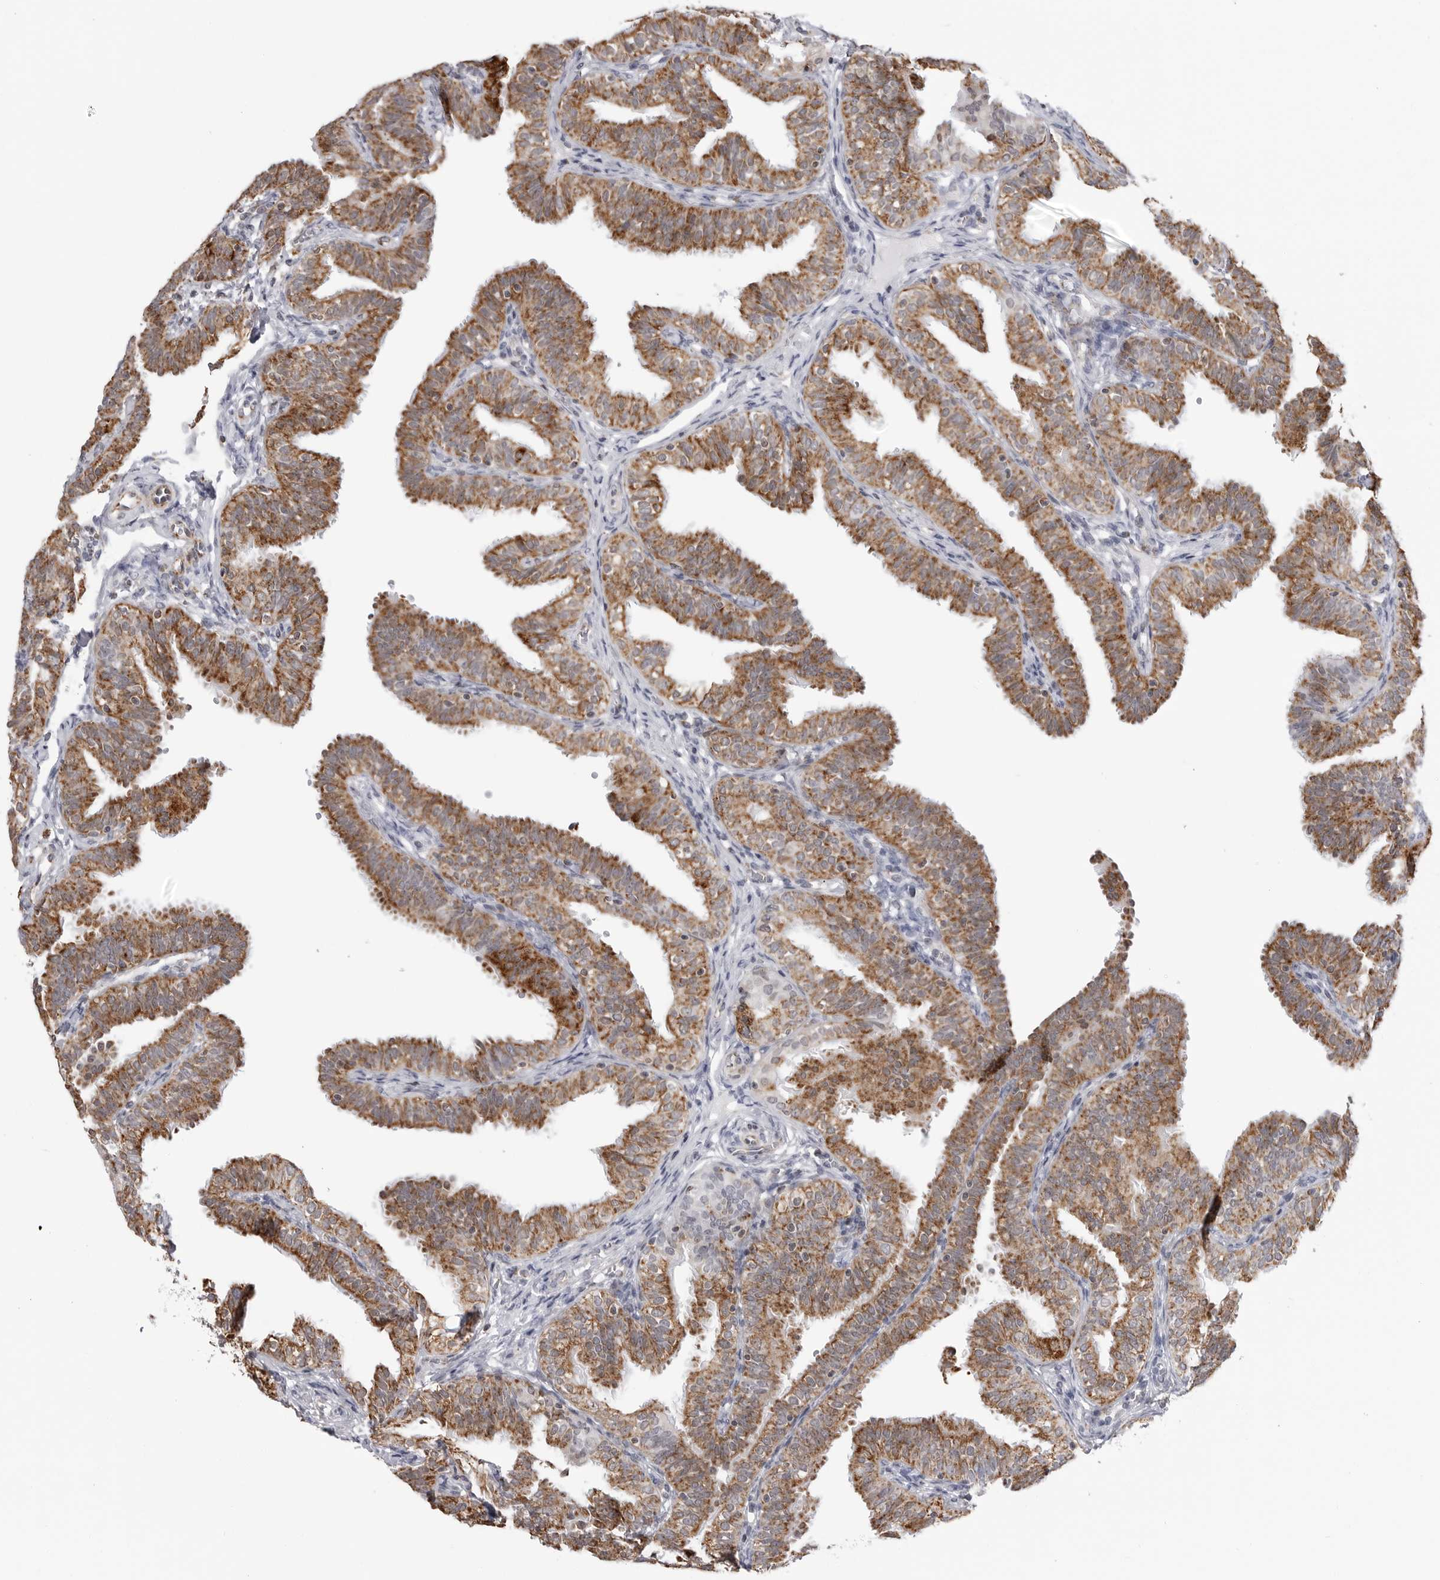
{"staining": {"intensity": "moderate", "quantity": ">75%", "location": "cytoplasmic/membranous"}, "tissue": "fallopian tube", "cell_type": "Glandular cells", "image_type": "normal", "snomed": [{"axis": "morphology", "description": "Normal tissue, NOS"}, {"axis": "topography", "description": "Fallopian tube"}], "caption": "DAB (3,3'-diaminobenzidine) immunohistochemical staining of benign fallopian tube displays moderate cytoplasmic/membranous protein positivity in about >75% of glandular cells. (Brightfield microscopy of DAB IHC at high magnification).", "gene": "COX5A", "patient": {"sex": "female", "age": 35}}